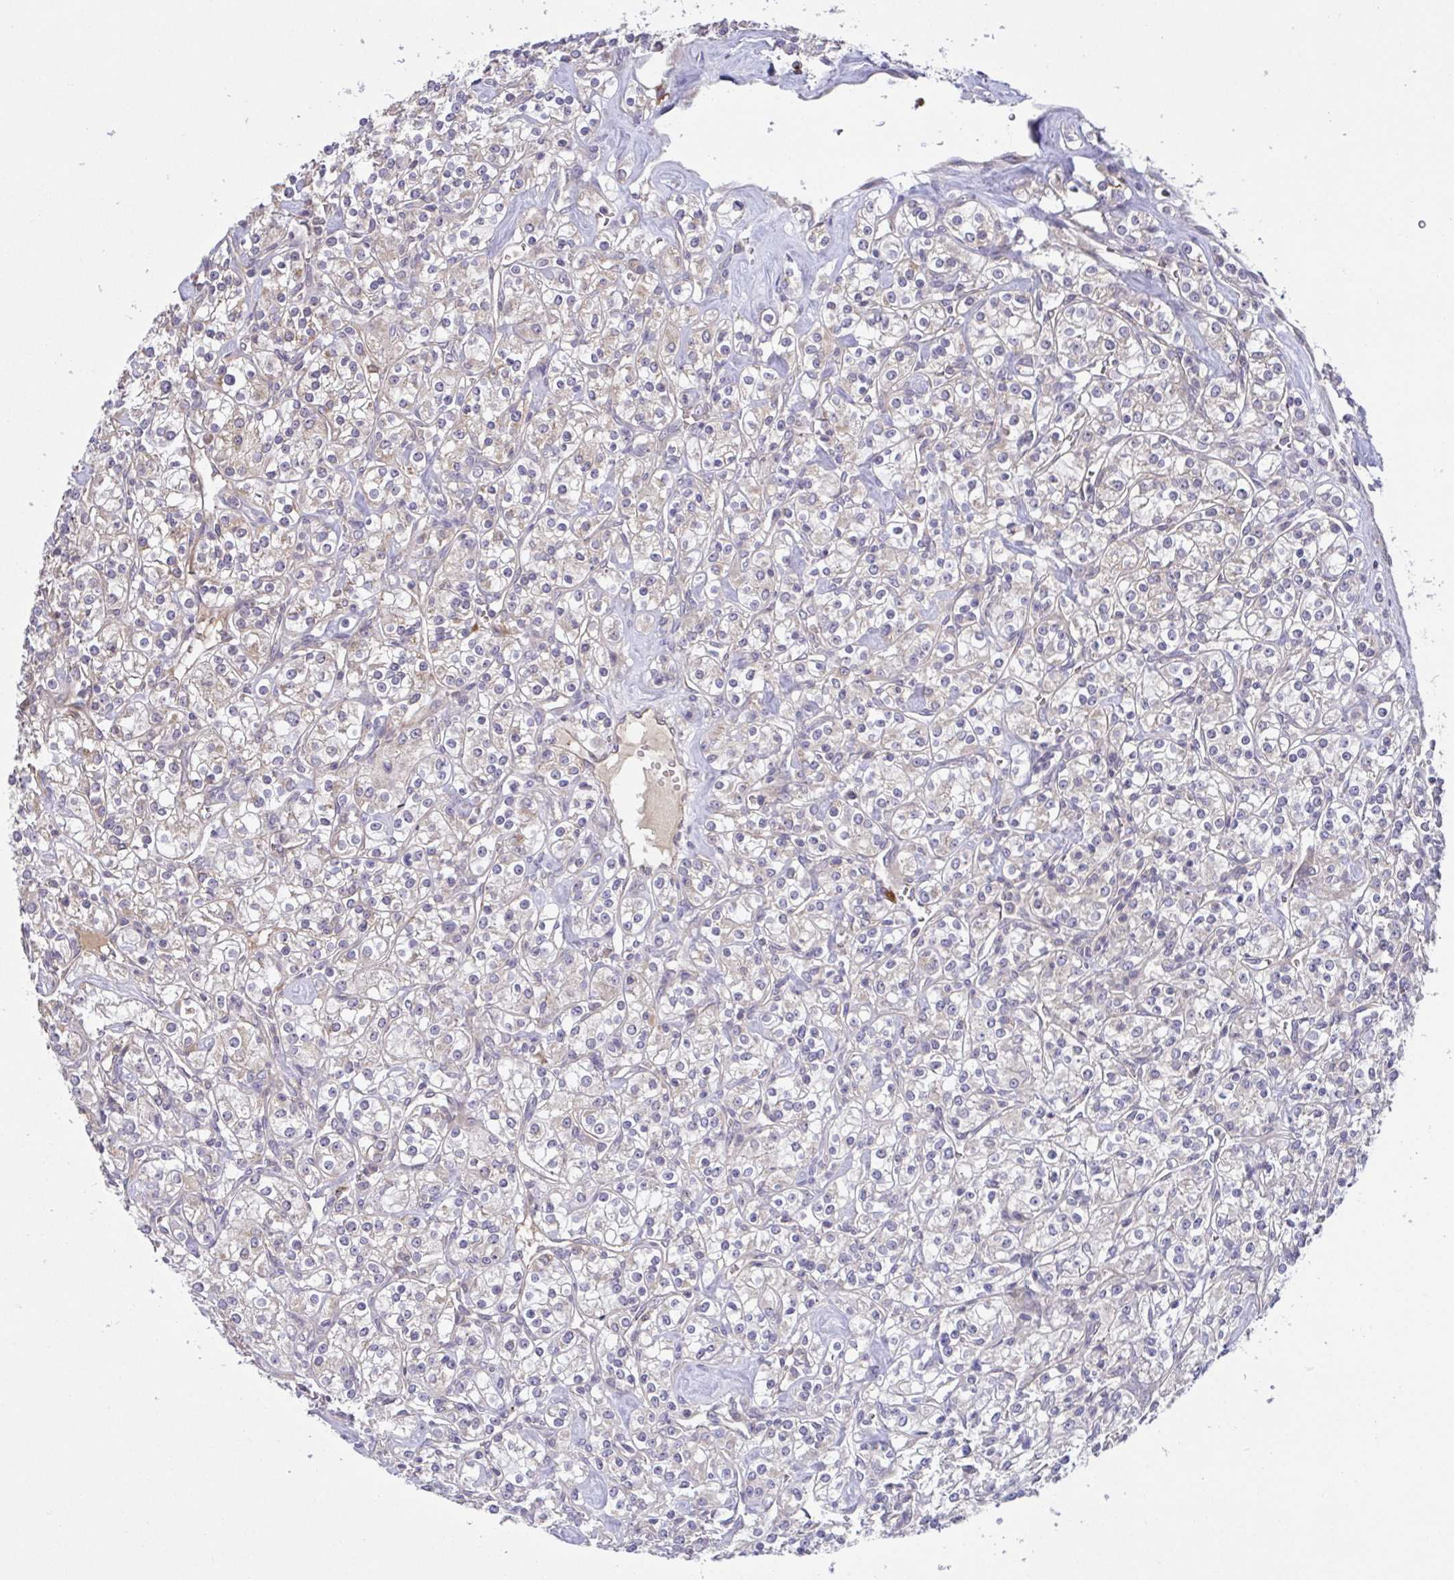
{"staining": {"intensity": "weak", "quantity": "<25%", "location": "cytoplasmic/membranous"}, "tissue": "renal cancer", "cell_type": "Tumor cells", "image_type": "cancer", "snomed": [{"axis": "morphology", "description": "Adenocarcinoma, NOS"}, {"axis": "topography", "description": "Kidney"}], "caption": "IHC of human adenocarcinoma (renal) shows no expression in tumor cells.", "gene": "OSBPL7", "patient": {"sex": "male", "age": 77}}